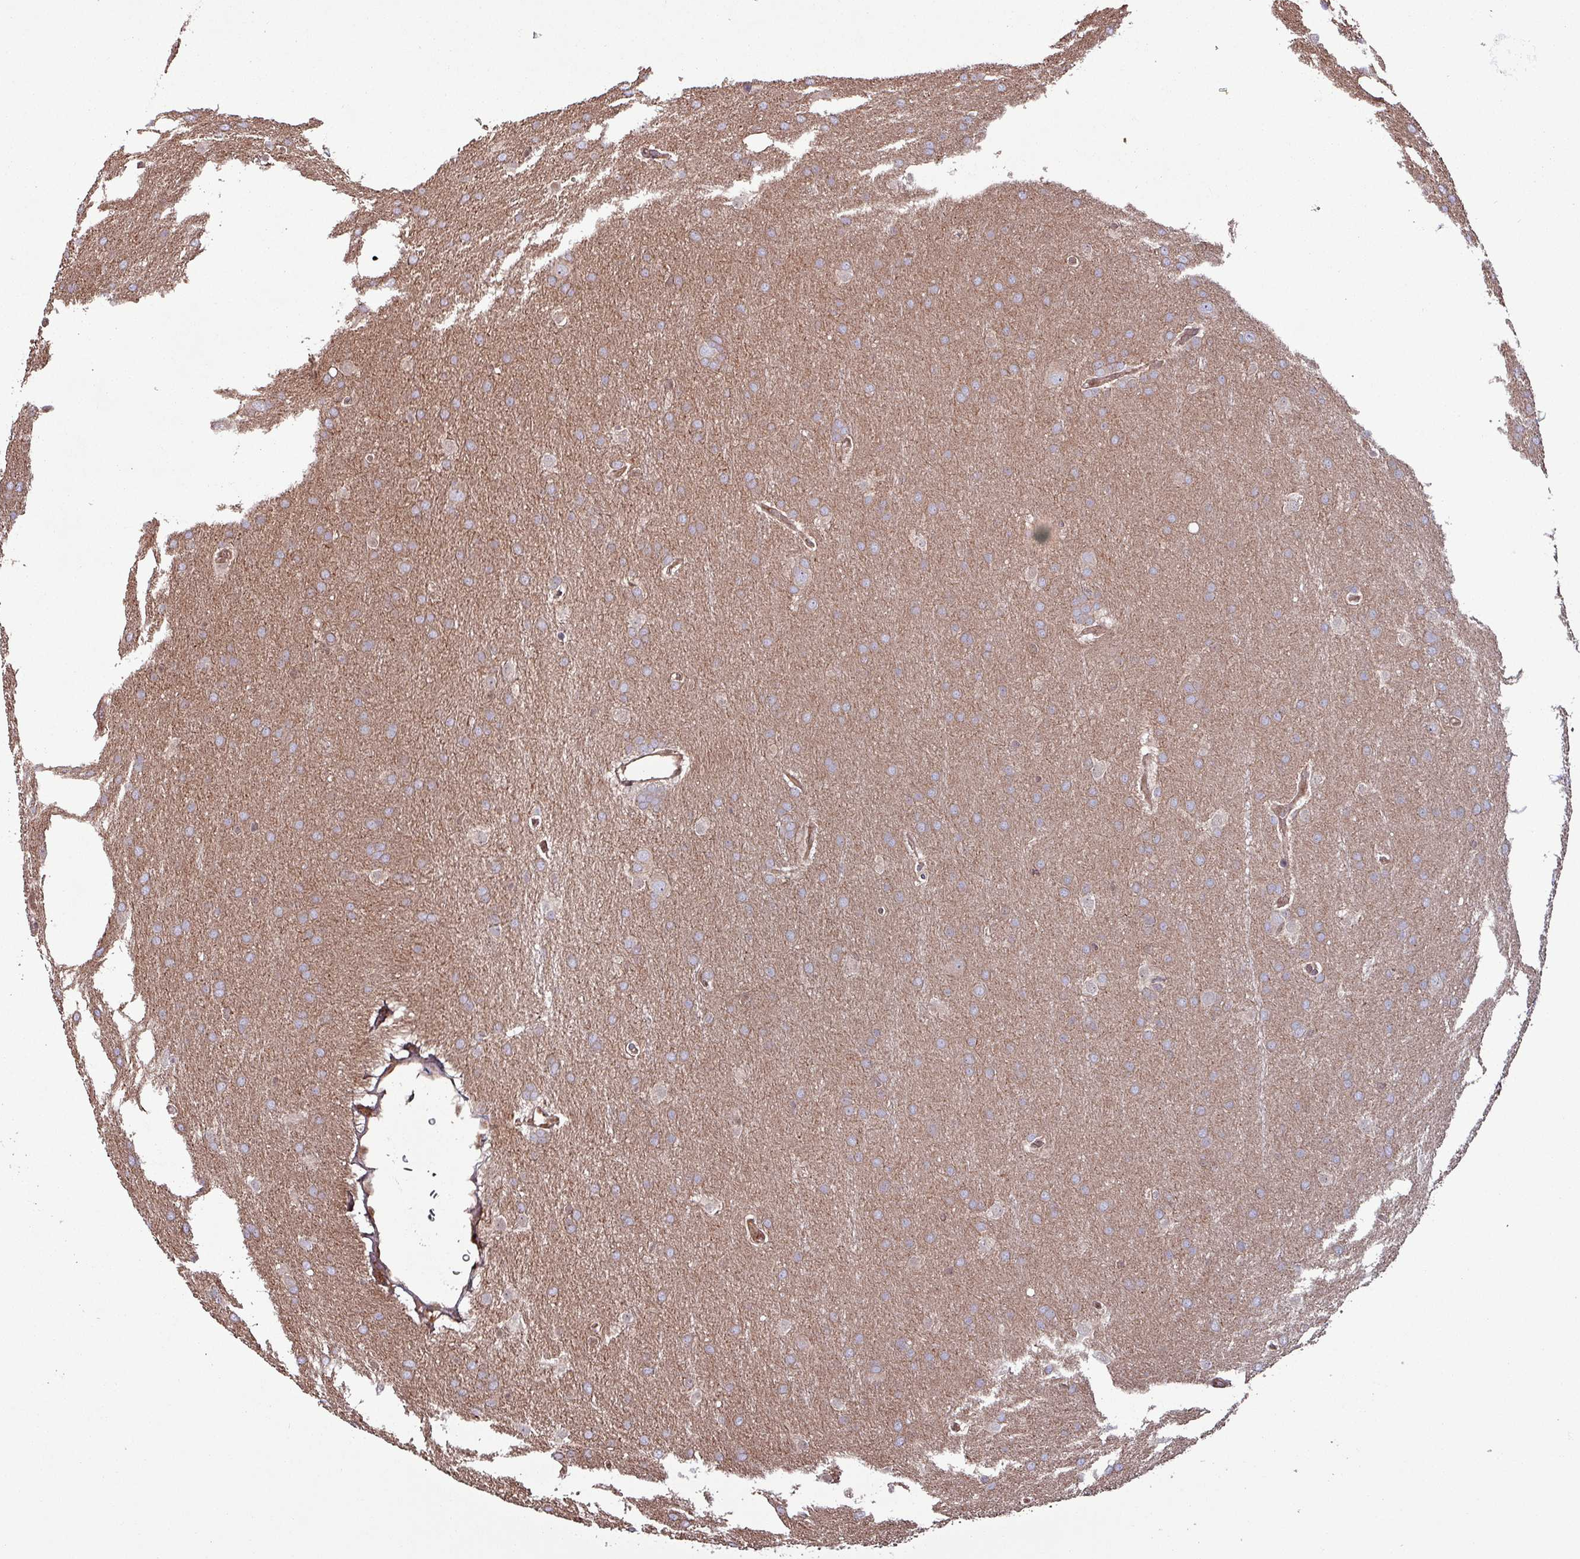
{"staining": {"intensity": "moderate", "quantity": ">75%", "location": "cytoplasmic/membranous"}, "tissue": "glioma", "cell_type": "Tumor cells", "image_type": "cancer", "snomed": [{"axis": "morphology", "description": "Glioma, malignant, Low grade"}, {"axis": "topography", "description": "Brain"}], "caption": "Glioma stained with a protein marker reveals moderate staining in tumor cells.", "gene": "PSMB8", "patient": {"sex": "female", "age": 32}}